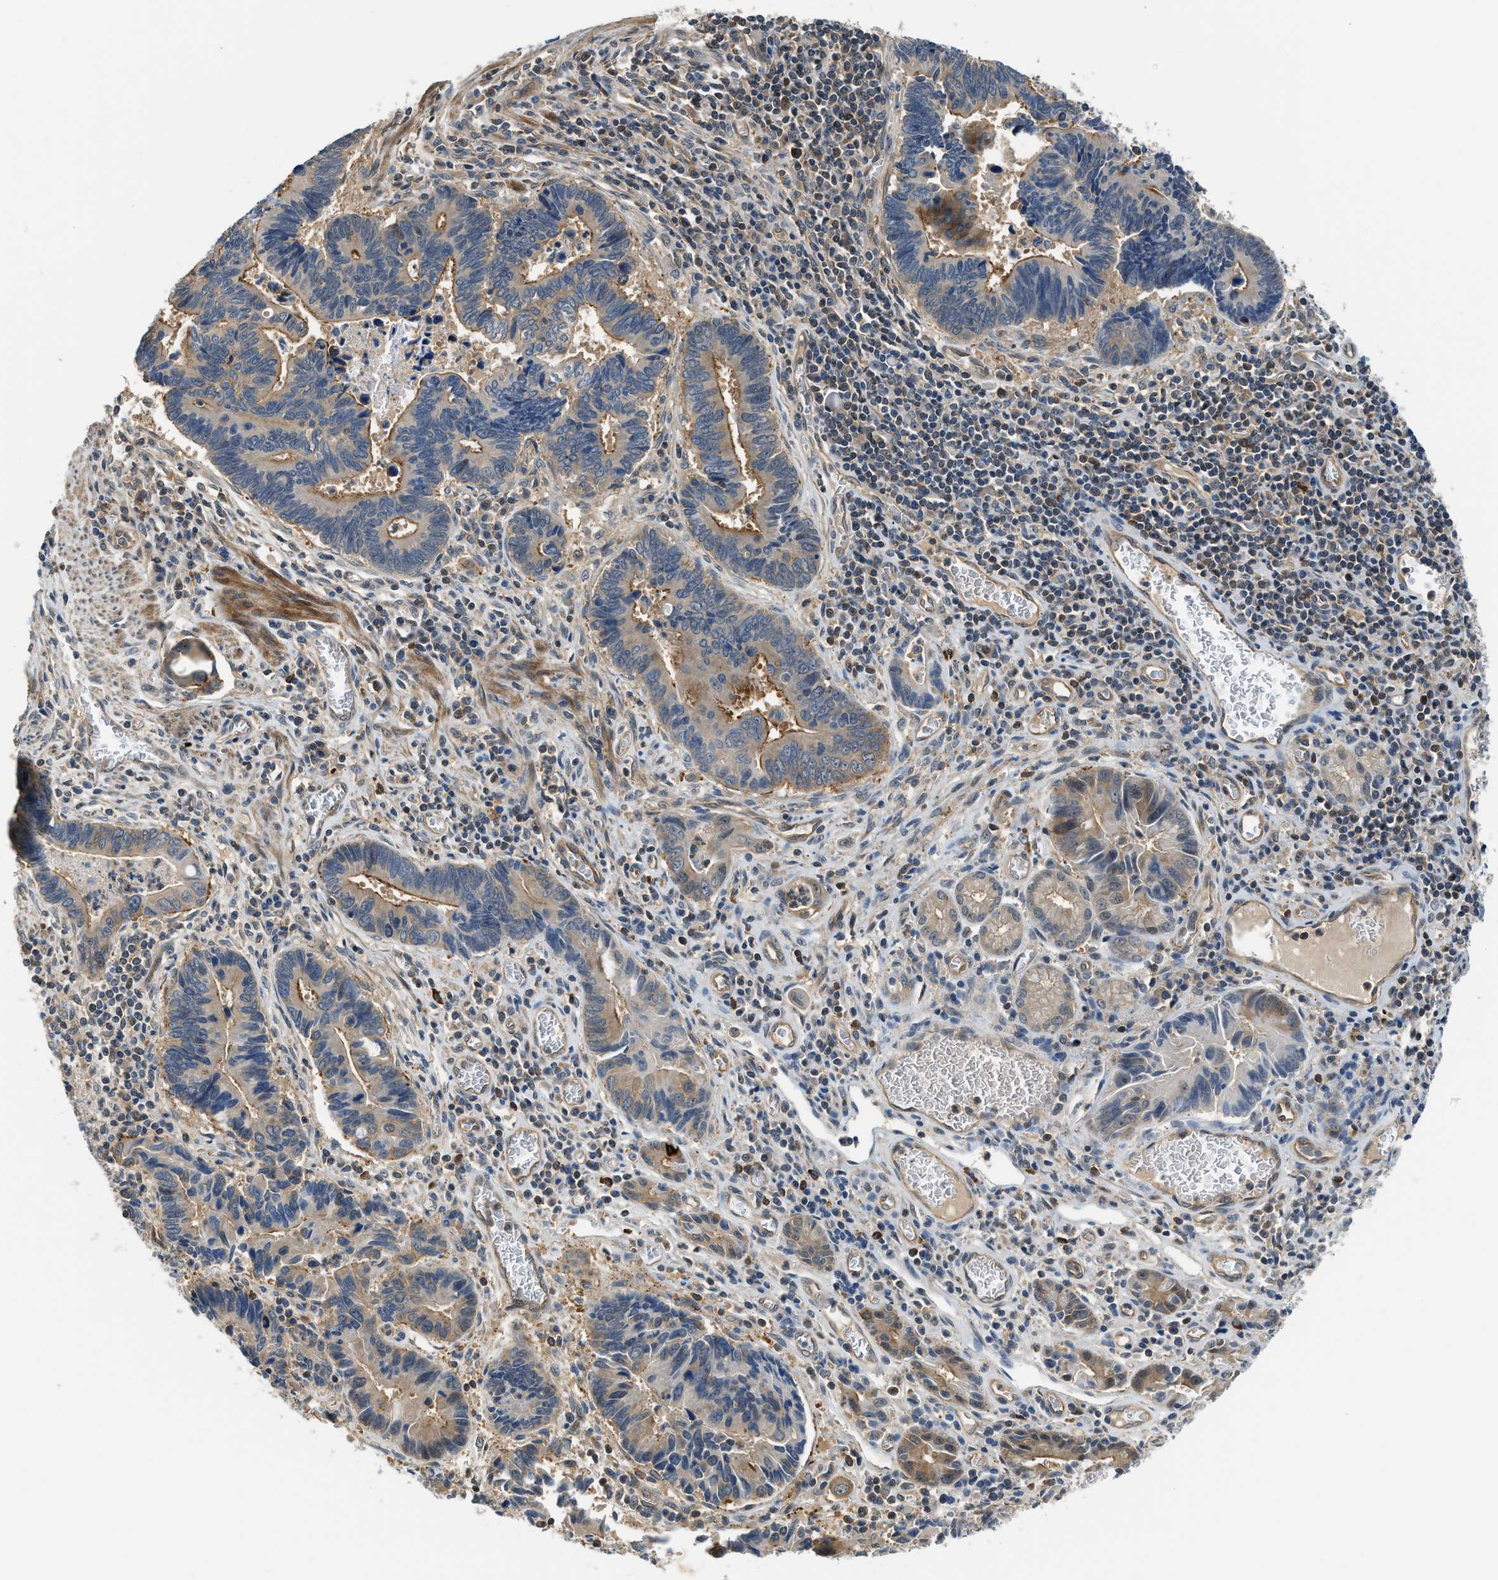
{"staining": {"intensity": "moderate", "quantity": ">75%", "location": "cytoplasmic/membranous"}, "tissue": "pancreatic cancer", "cell_type": "Tumor cells", "image_type": "cancer", "snomed": [{"axis": "morphology", "description": "Adenocarcinoma, NOS"}, {"axis": "topography", "description": "Pancreas"}], "caption": "Pancreatic cancer (adenocarcinoma) tissue shows moderate cytoplasmic/membranous positivity in about >75% of tumor cells, visualized by immunohistochemistry.", "gene": "CBLB", "patient": {"sex": "female", "age": 70}}